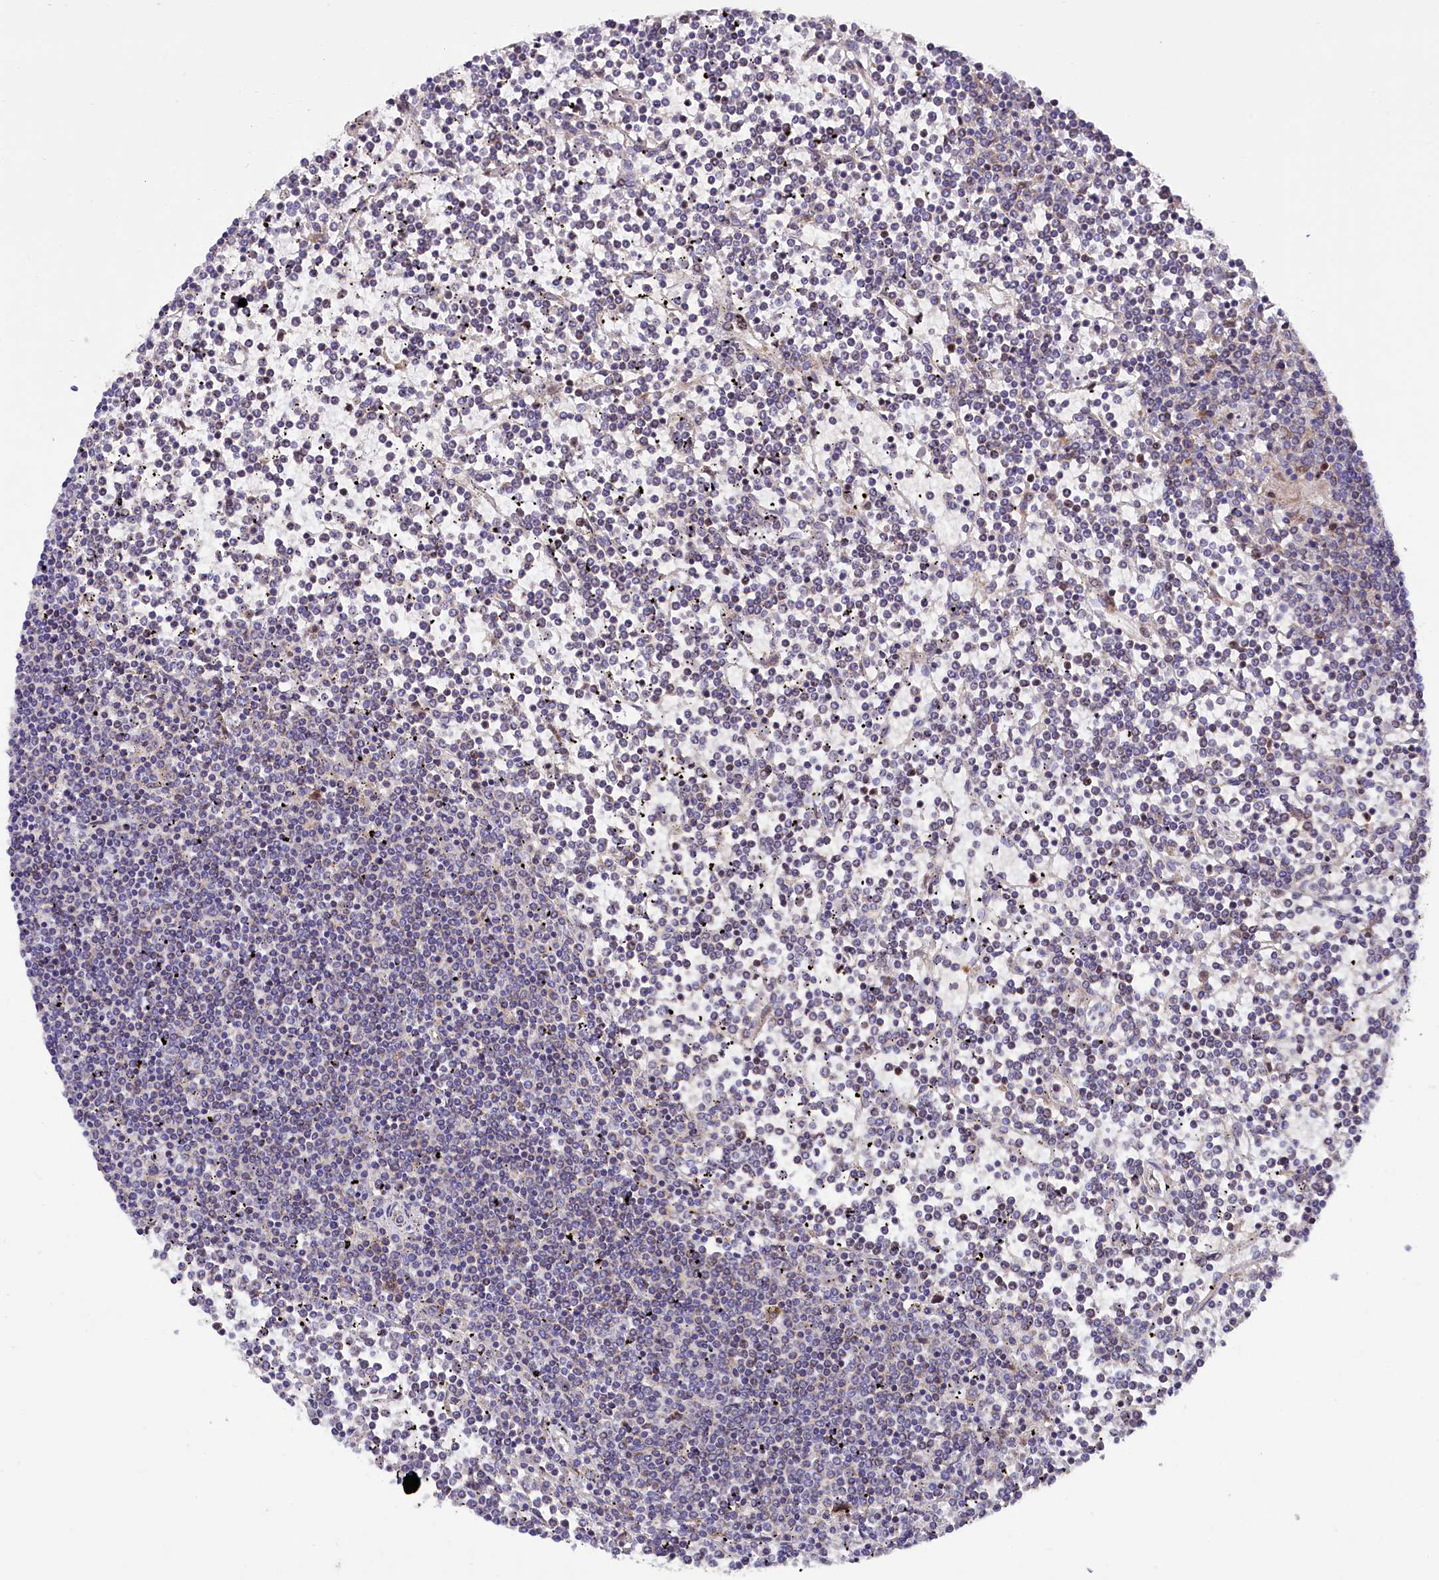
{"staining": {"intensity": "negative", "quantity": "none", "location": "none"}, "tissue": "lymphoma", "cell_type": "Tumor cells", "image_type": "cancer", "snomed": [{"axis": "morphology", "description": "Malignant lymphoma, non-Hodgkin's type, Low grade"}, {"axis": "topography", "description": "Spleen"}], "caption": "DAB immunohistochemical staining of human lymphoma exhibits no significant positivity in tumor cells. (Immunohistochemistry, brightfield microscopy, high magnification).", "gene": "PDZRN3", "patient": {"sex": "female", "age": 19}}